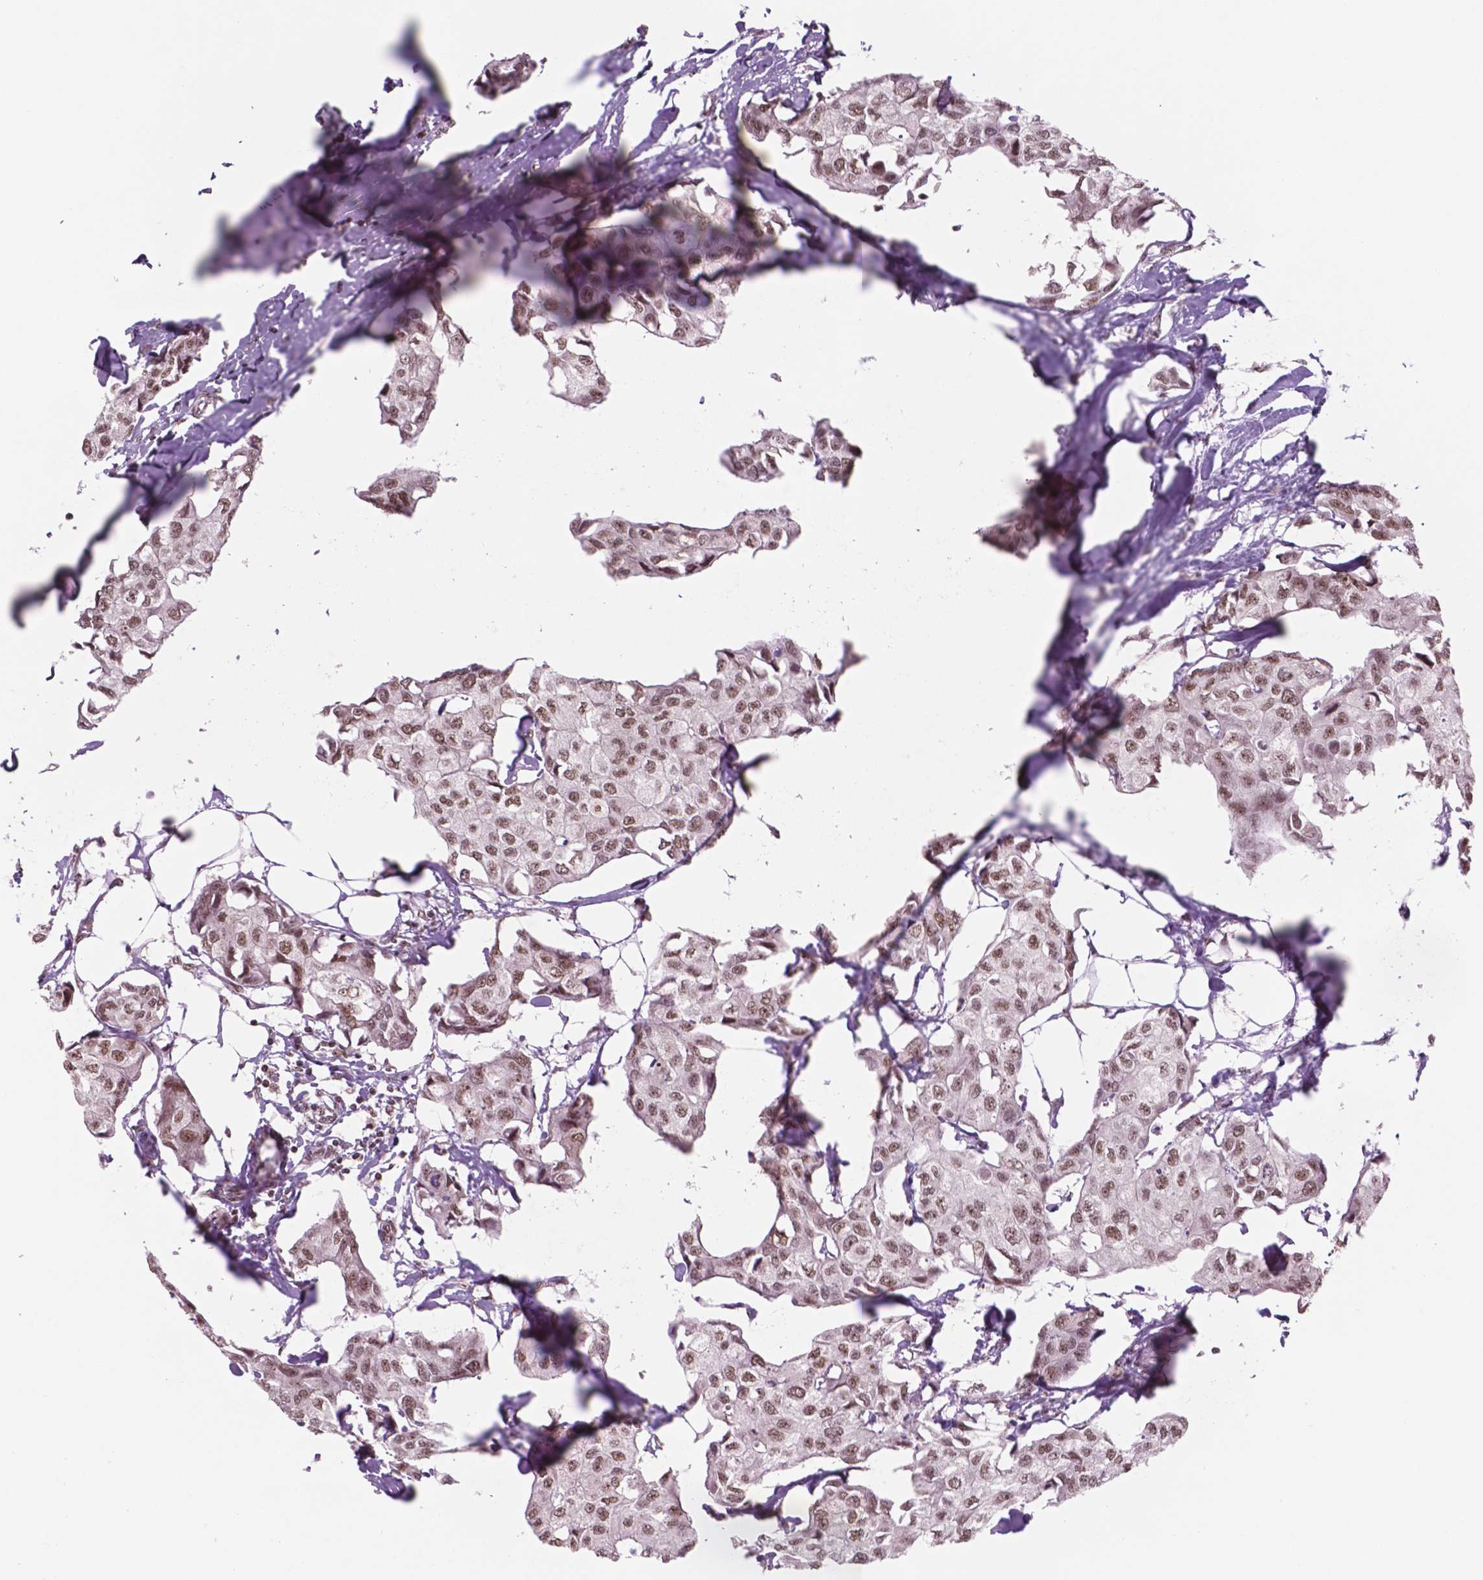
{"staining": {"intensity": "moderate", "quantity": ">75%", "location": "nuclear"}, "tissue": "breast cancer", "cell_type": "Tumor cells", "image_type": "cancer", "snomed": [{"axis": "morphology", "description": "Duct carcinoma"}, {"axis": "topography", "description": "Breast"}], "caption": "Protein expression analysis of breast intraductal carcinoma shows moderate nuclear positivity in approximately >75% of tumor cells. (Brightfield microscopy of DAB IHC at high magnification).", "gene": "POLR2E", "patient": {"sex": "female", "age": 80}}